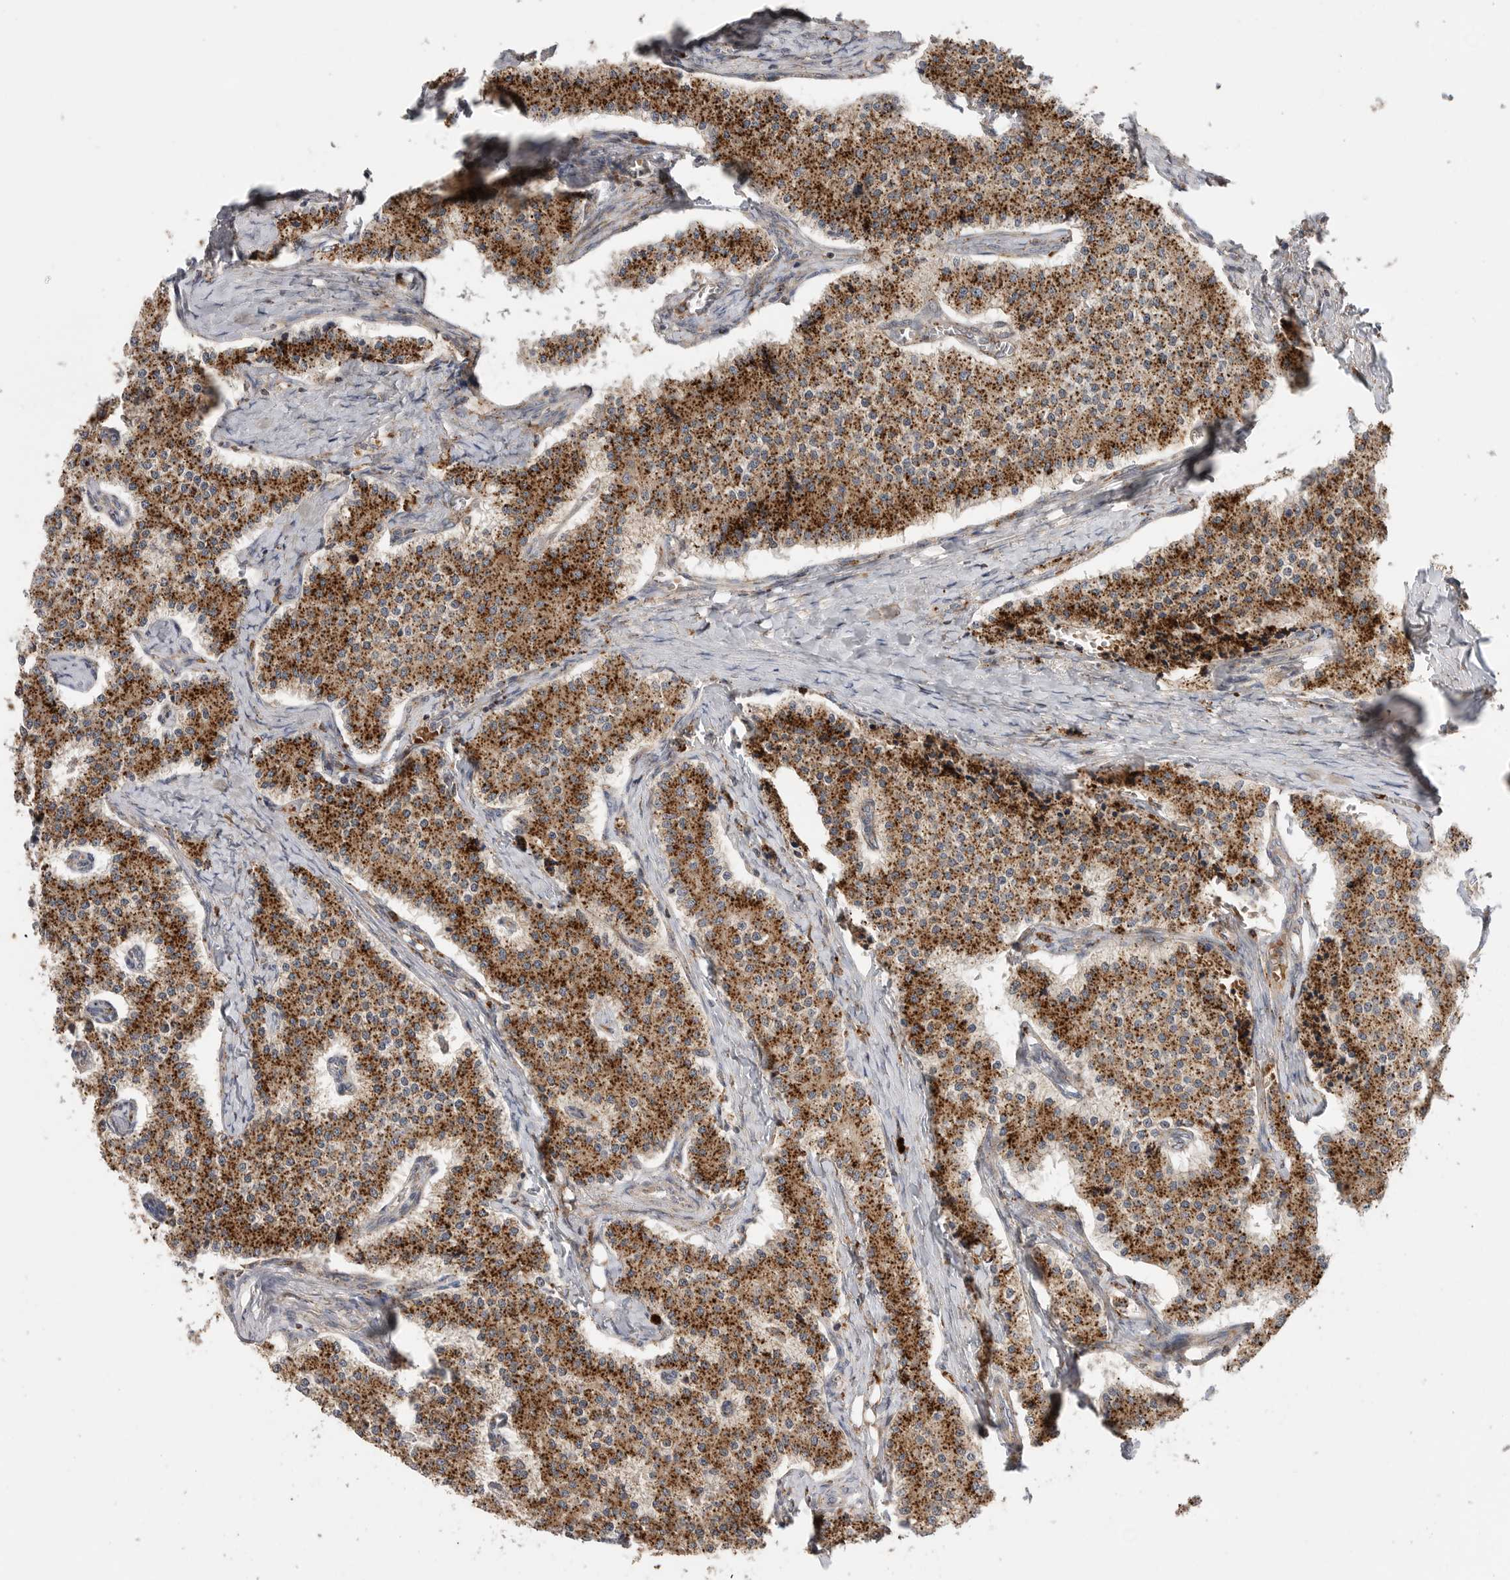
{"staining": {"intensity": "strong", "quantity": ">75%", "location": "cytoplasmic/membranous"}, "tissue": "carcinoid", "cell_type": "Tumor cells", "image_type": "cancer", "snomed": [{"axis": "morphology", "description": "Carcinoid, malignant, NOS"}, {"axis": "topography", "description": "Colon"}], "caption": "A micrograph showing strong cytoplasmic/membranous expression in approximately >75% of tumor cells in malignant carcinoid, as visualized by brown immunohistochemical staining.", "gene": "GALNS", "patient": {"sex": "female", "age": 52}}